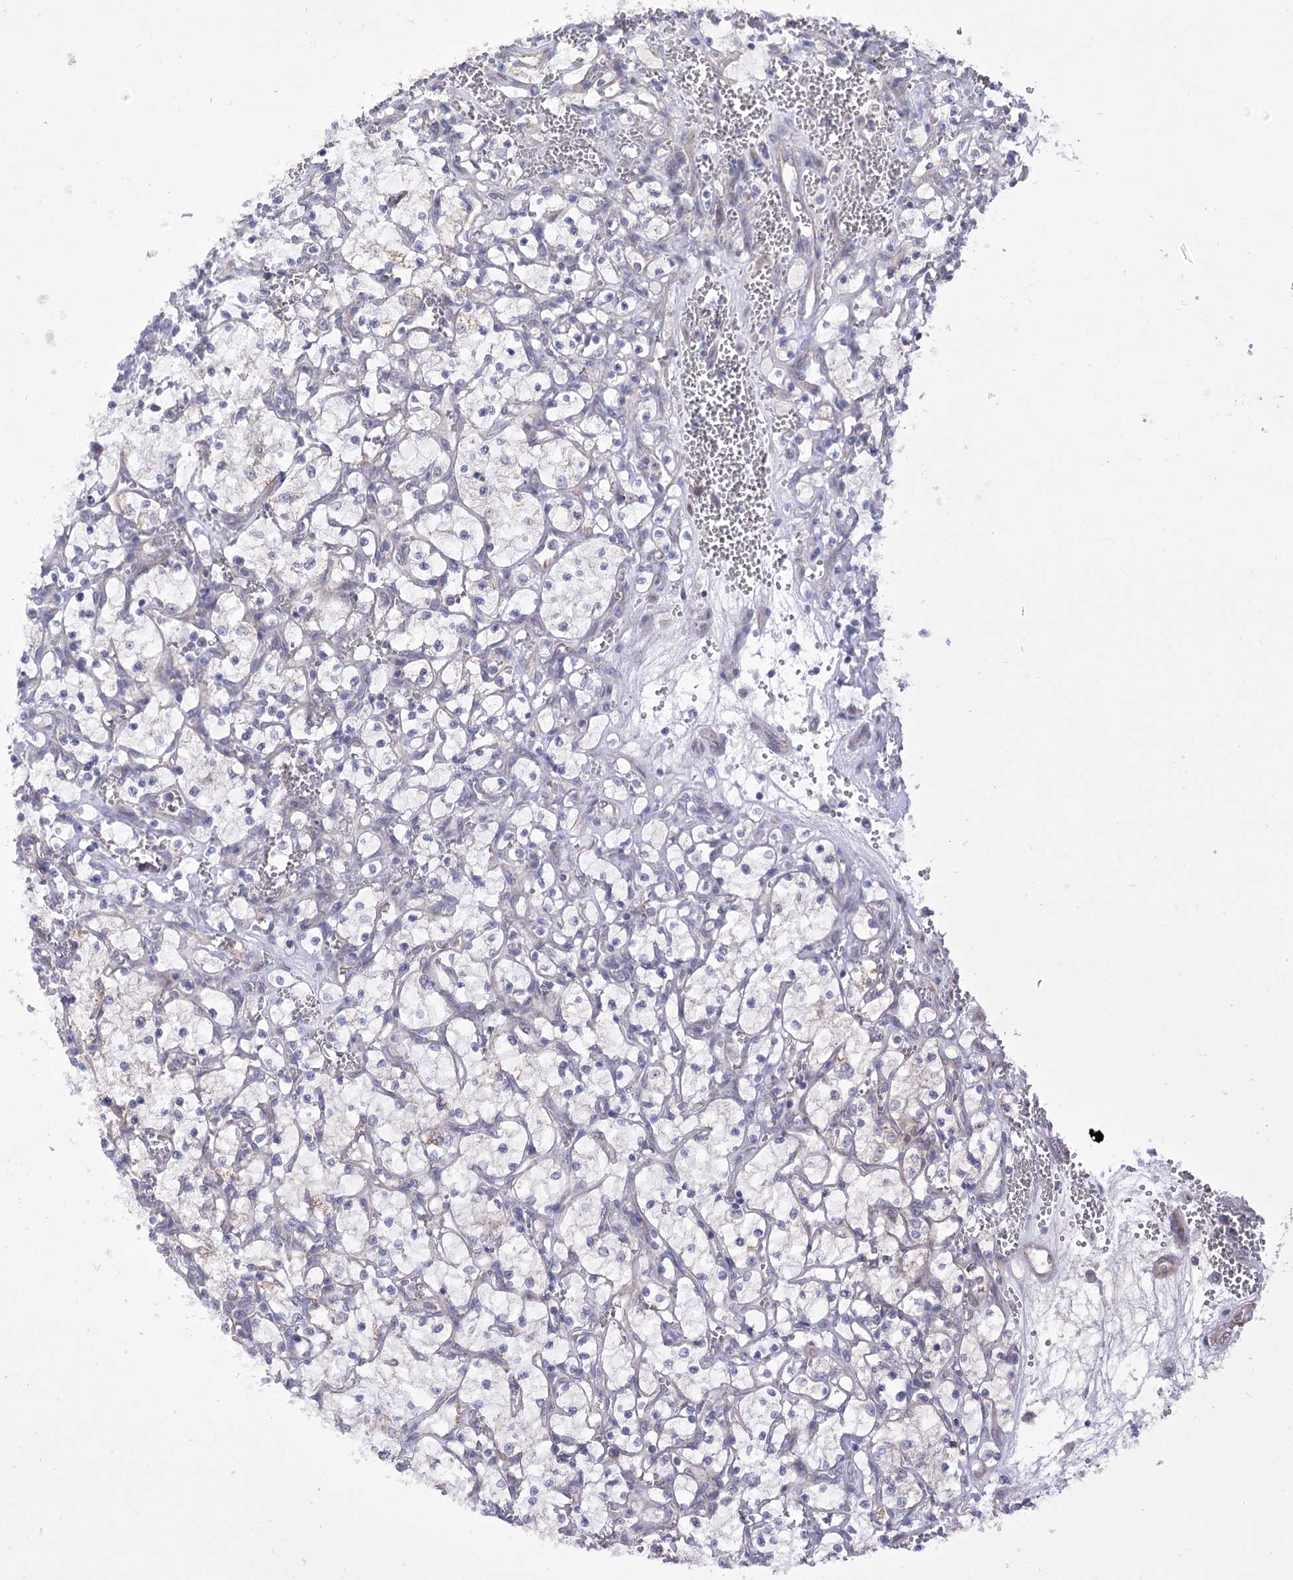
{"staining": {"intensity": "negative", "quantity": "none", "location": "none"}, "tissue": "renal cancer", "cell_type": "Tumor cells", "image_type": "cancer", "snomed": [{"axis": "morphology", "description": "Adenocarcinoma, NOS"}, {"axis": "topography", "description": "Kidney"}], "caption": "Renal adenocarcinoma was stained to show a protein in brown. There is no significant staining in tumor cells.", "gene": "ECHDC3", "patient": {"sex": "female", "age": 69}}